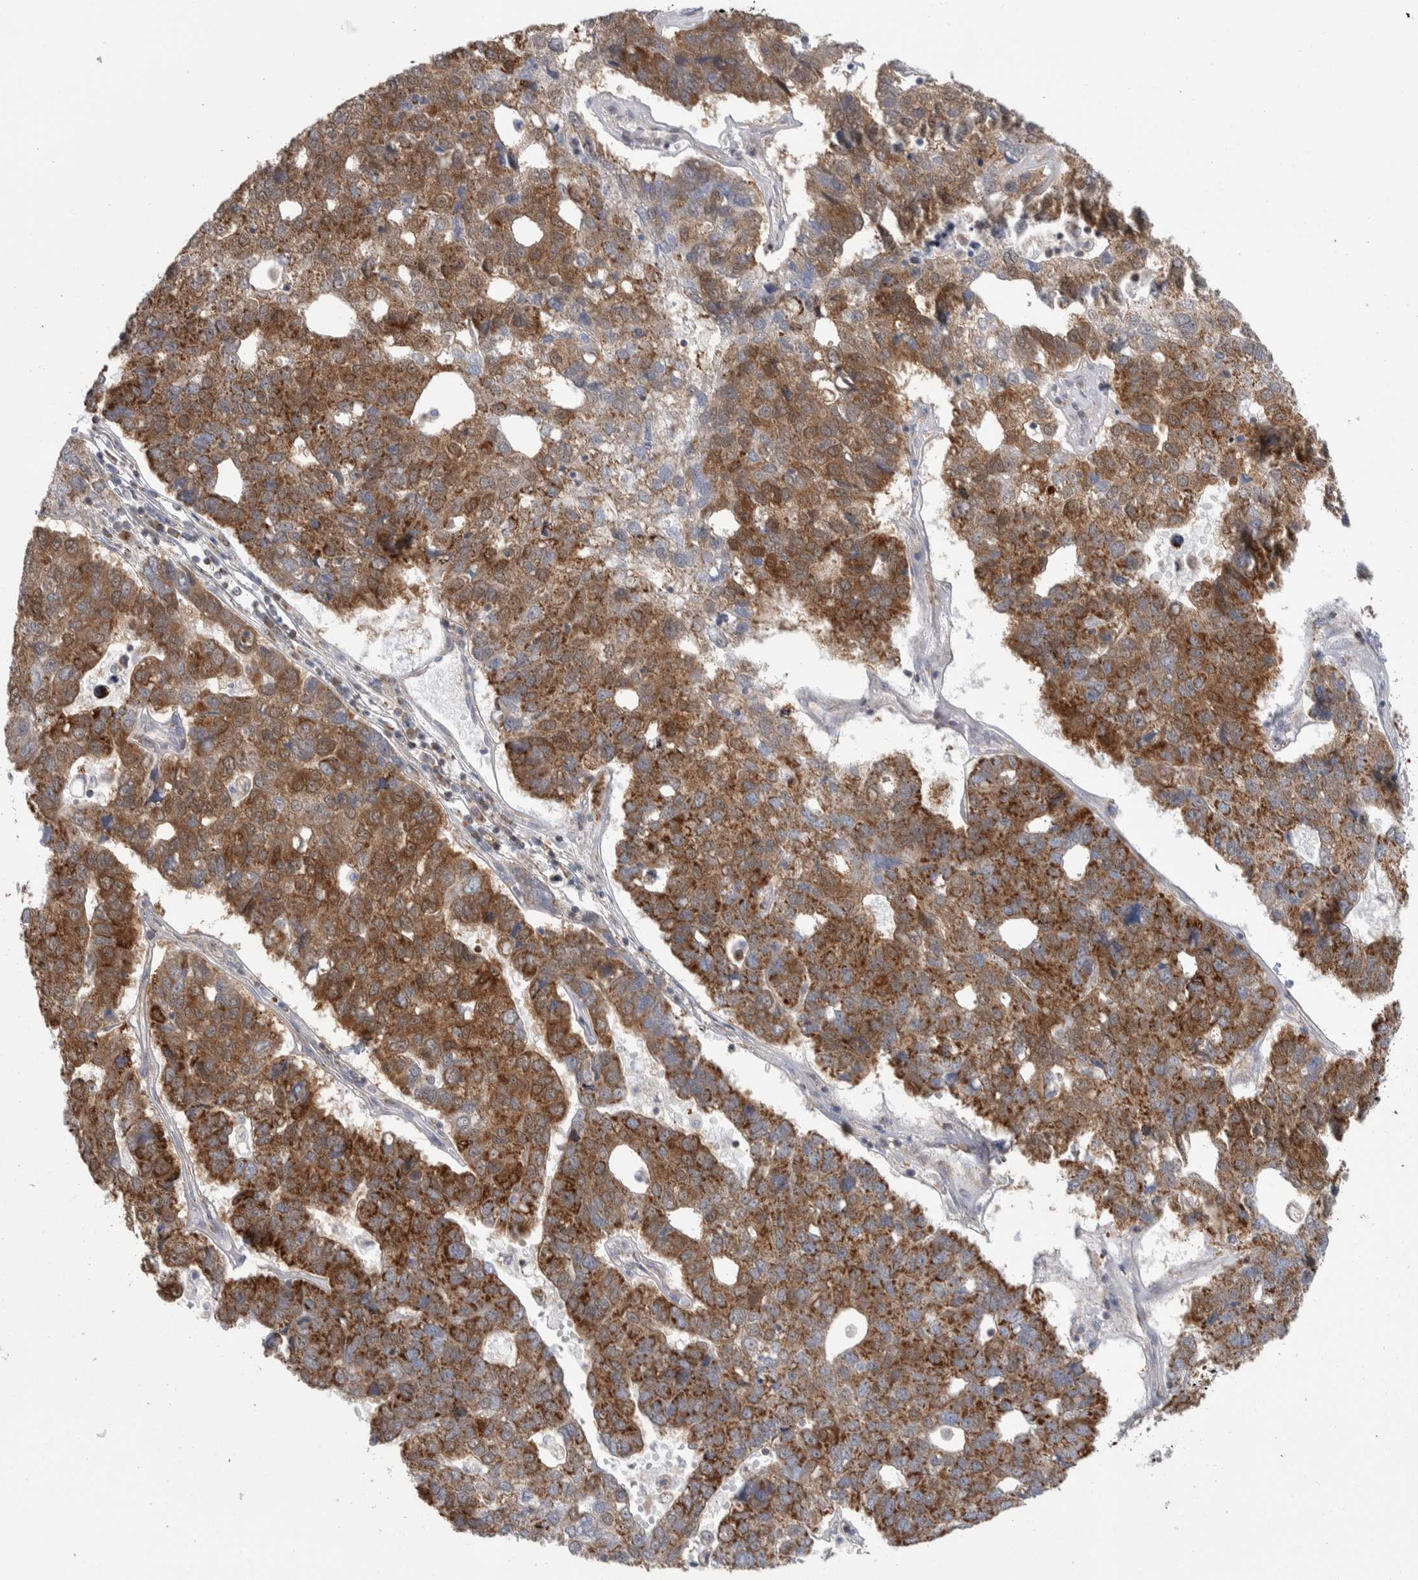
{"staining": {"intensity": "strong", "quantity": ">75%", "location": "cytoplasmic/membranous"}, "tissue": "pancreatic cancer", "cell_type": "Tumor cells", "image_type": "cancer", "snomed": [{"axis": "morphology", "description": "Adenocarcinoma, NOS"}, {"axis": "topography", "description": "Pancreas"}], "caption": "Immunohistochemistry (IHC) photomicrograph of neoplastic tissue: adenocarcinoma (pancreatic) stained using immunohistochemistry (IHC) displays high levels of strong protein expression localized specifically in the cytoplasmic/membranous of tumor cells, appearing as a cytoplasmic/membranous brown color.", "gene": "ETFA", "patient": {"sex": "female", "age": 61}}